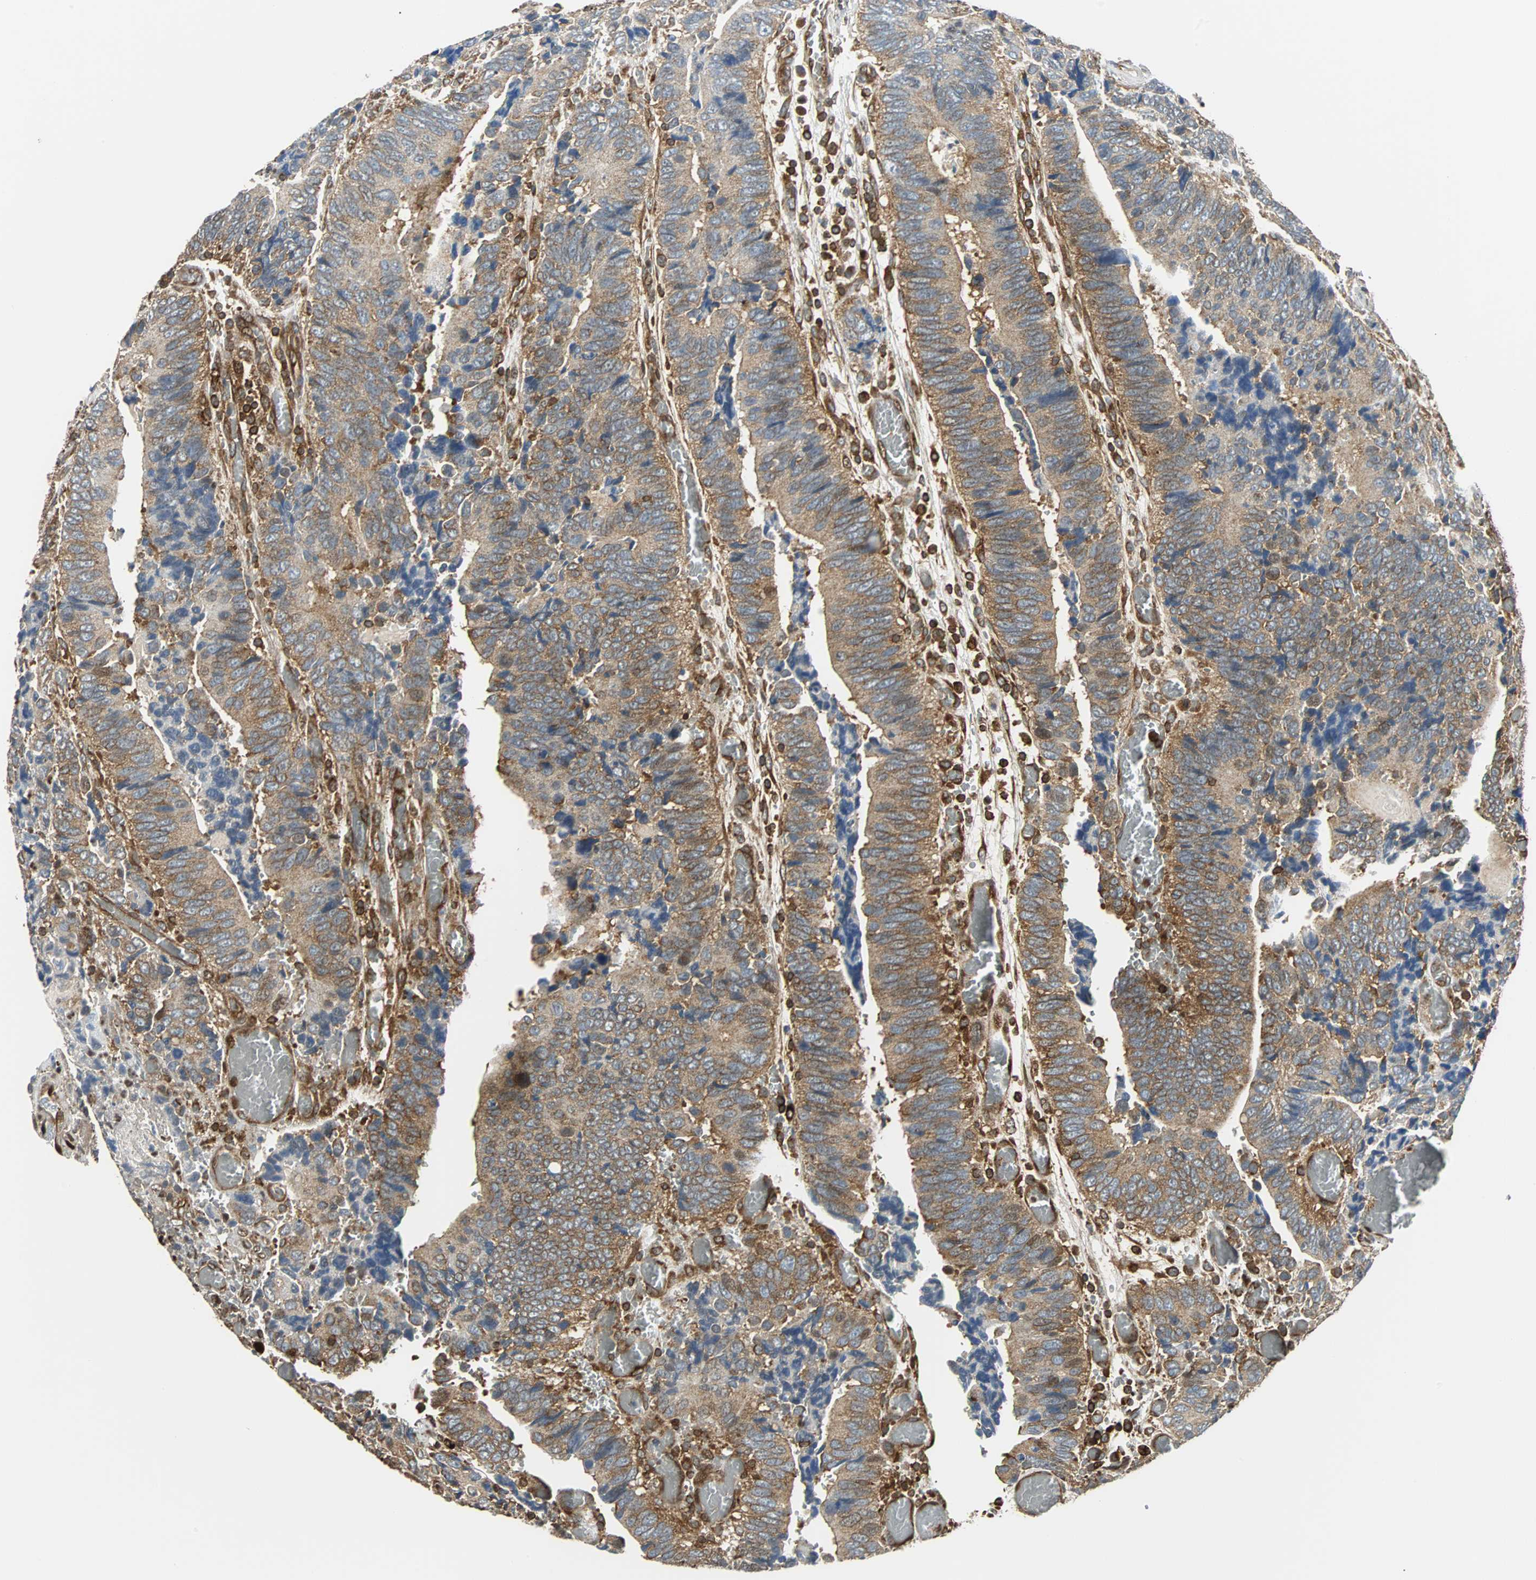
{"staining": {"intensity": "moderate", "quantity": "25%-75%", "location": "cytoplasmic/membranous"}, "tissue": "colorectal cancer", "cell_type": "Tumor cells", "image_type": "cancer", "snomed": [{"axis": "morphology", "description": "Adenocarcinoma, NOS"}, {"axis": "topography", "description": "Colon"}], "caption": "Colorectal cancer was stained to show a protein in brown. There is medium levels of moderate cytoplasmic/membranous staining in about 25%-75% of tumor cells.", "gene": "RELA", "patient": {"sex": "male", "age": 72}}